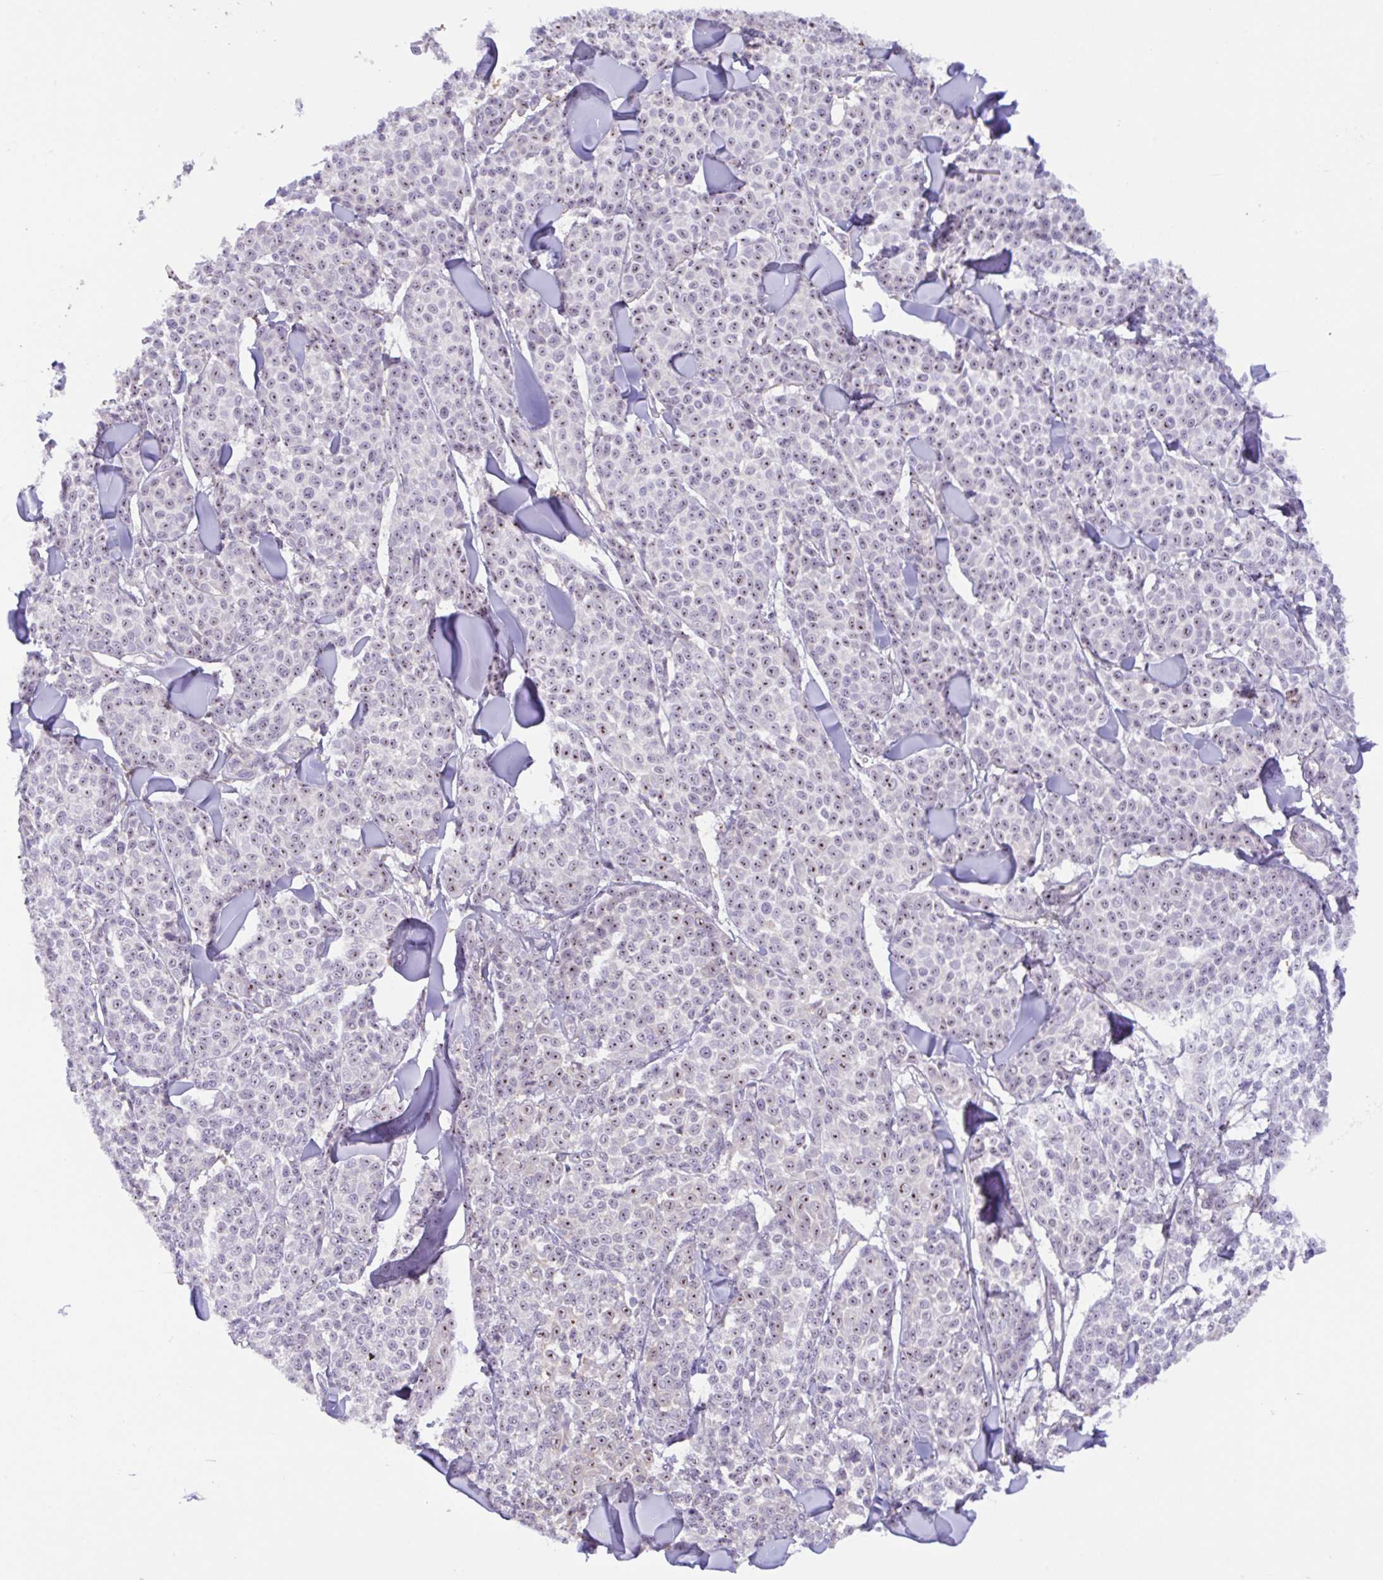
{"staining": {"intensity": "moderate", "quantity": "25%-75%", "location": "nuclear"}, "tissue": "melanoma", "cell_type": "Tumor cells", "image_type": "cancer", "snomed": [{"axis": "morphology", "description": "Malignant melanoma, NOS"}, {"axis": "topography", "description": "Skin"}], "caption": "Immunohistochemistry of human melanoma exhibits medium levels of moderate nuclear staining in approximately 25%-75% of tumor cells. (DAB (3,3'-diaminobenzidine) IHC, brown staining for protein, blue staining for nuclei).", "gene": "MXRA8", "patient": {"sex": "male", "age": 46}}